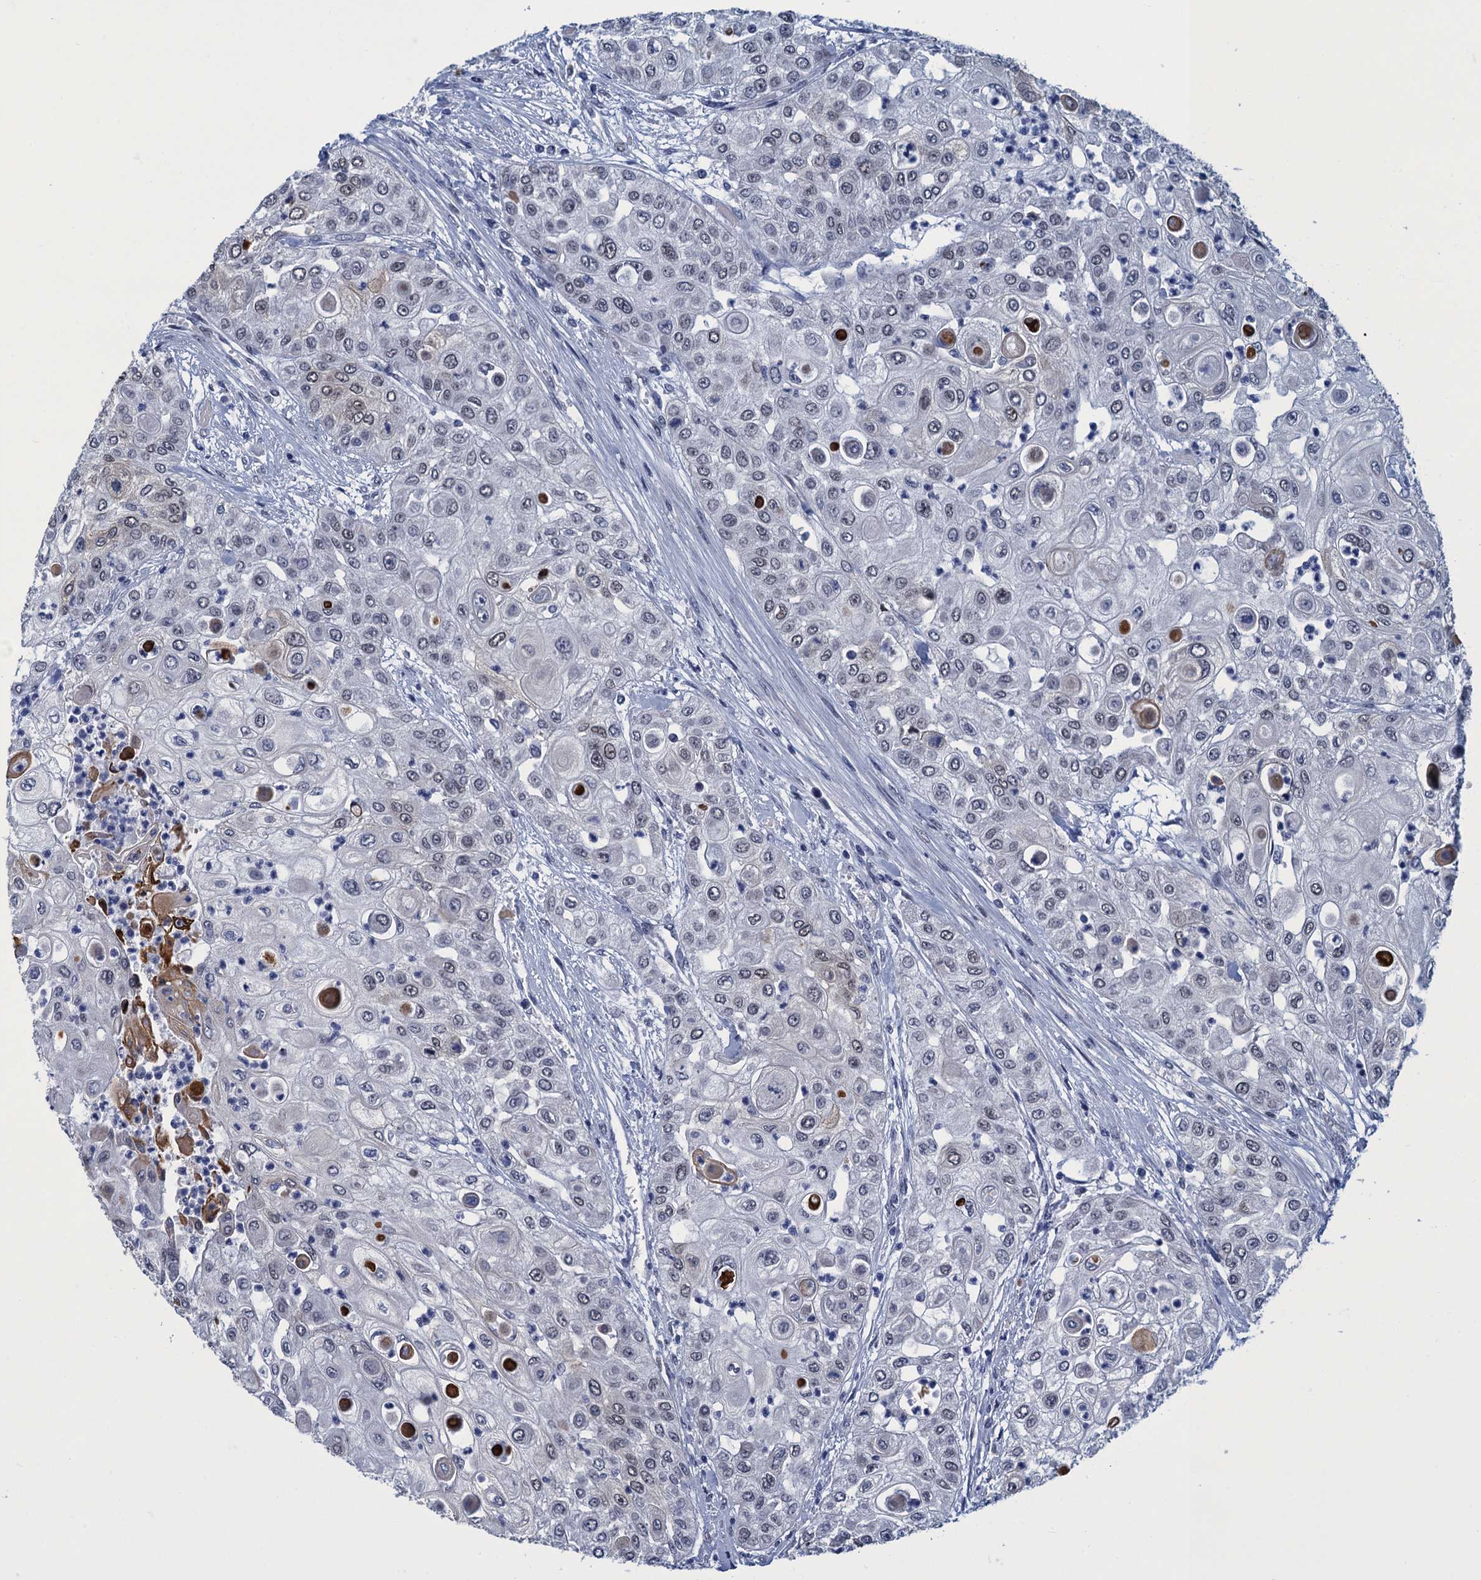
{"staining": {"intensity": "negative", "quantity": "none", "location": "none"}, "tissue": "urothelial cancer", "cell_type": "Tumor cells", "image_type": "cancer", "snomed": [{"axis": "morphology", "description": "Urothelial carcinoma, High grade"}, {"axis": "topography", "description": "Urinary bladder"}], "caption": "This photomicrograph is of urothelial cancer stained with IHC to label a protein in brown with the nuclei are counter-stained blue. There is no positivity in tumor cells.", "gene": "GINS3", "patient": {"sex": "female", "age": 79}}